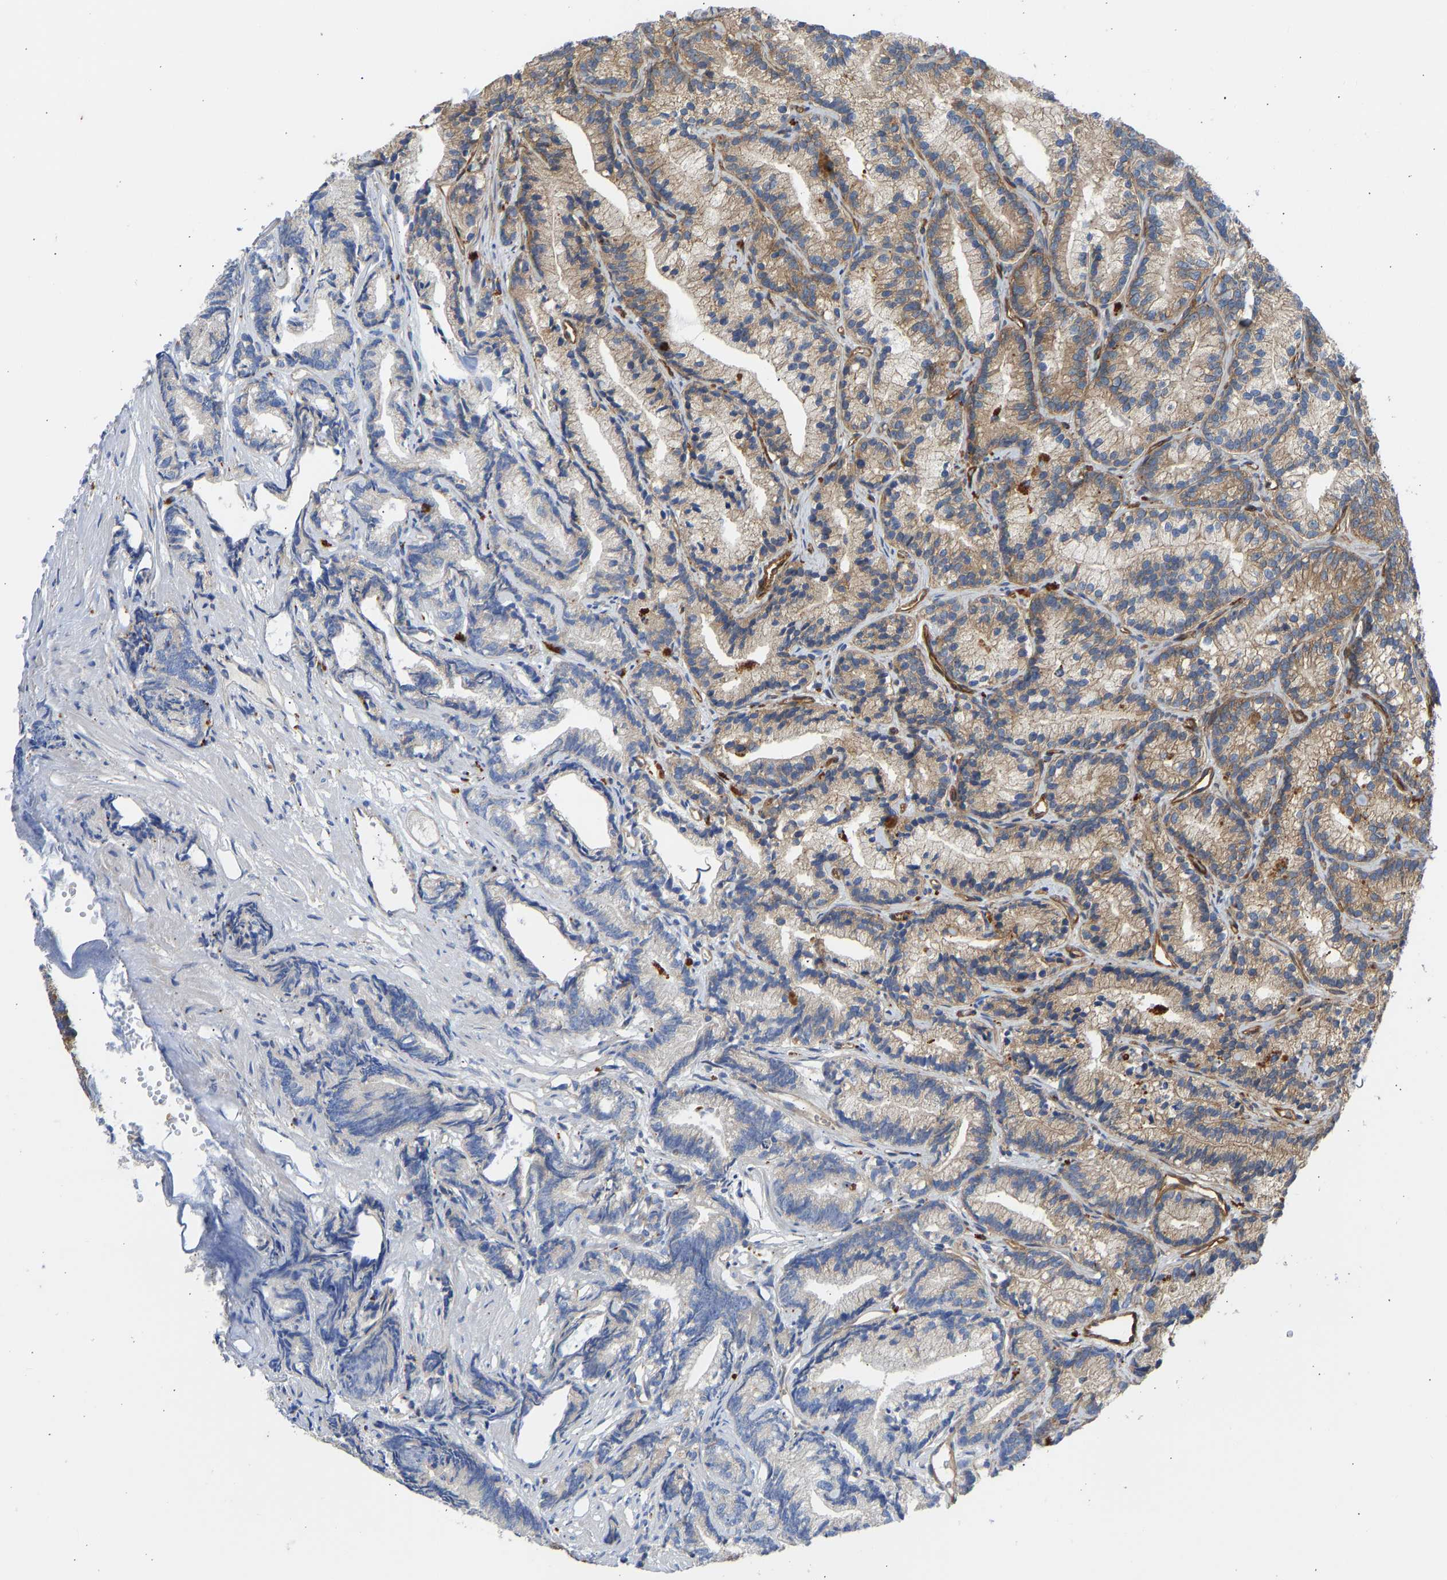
{"staining": {"intensity": "moderate", "quantity": ">75%", "location": "cytoplasmic/membranous"}, "tissue": "prostate cancer", "cell_type": "Tumor cells", "image_type": "cancer", "snomed": [{"axis": "morphology", "description": "Adenocarcinoma, Low grade"}, {"axis": "topography", "description": "Prostate"}], "caption": "Immunohistochemistry (IHC) staining of prostate cancer (adenocarcinoma (low-grade)), which displays medium levels of moderate cytoplasmic/membranous staining in approximately >75% of tumor cells indicating moderate cytoplasmic/membranous protein positivity. The staining was performed using DAB (3,3'-diaminobenzidine) (brown) for protein detection and nuclei were counterstained in hematoxylin (blue).", "gene": "MYO1C", "patient": {"sex": "male", "age": 89}}